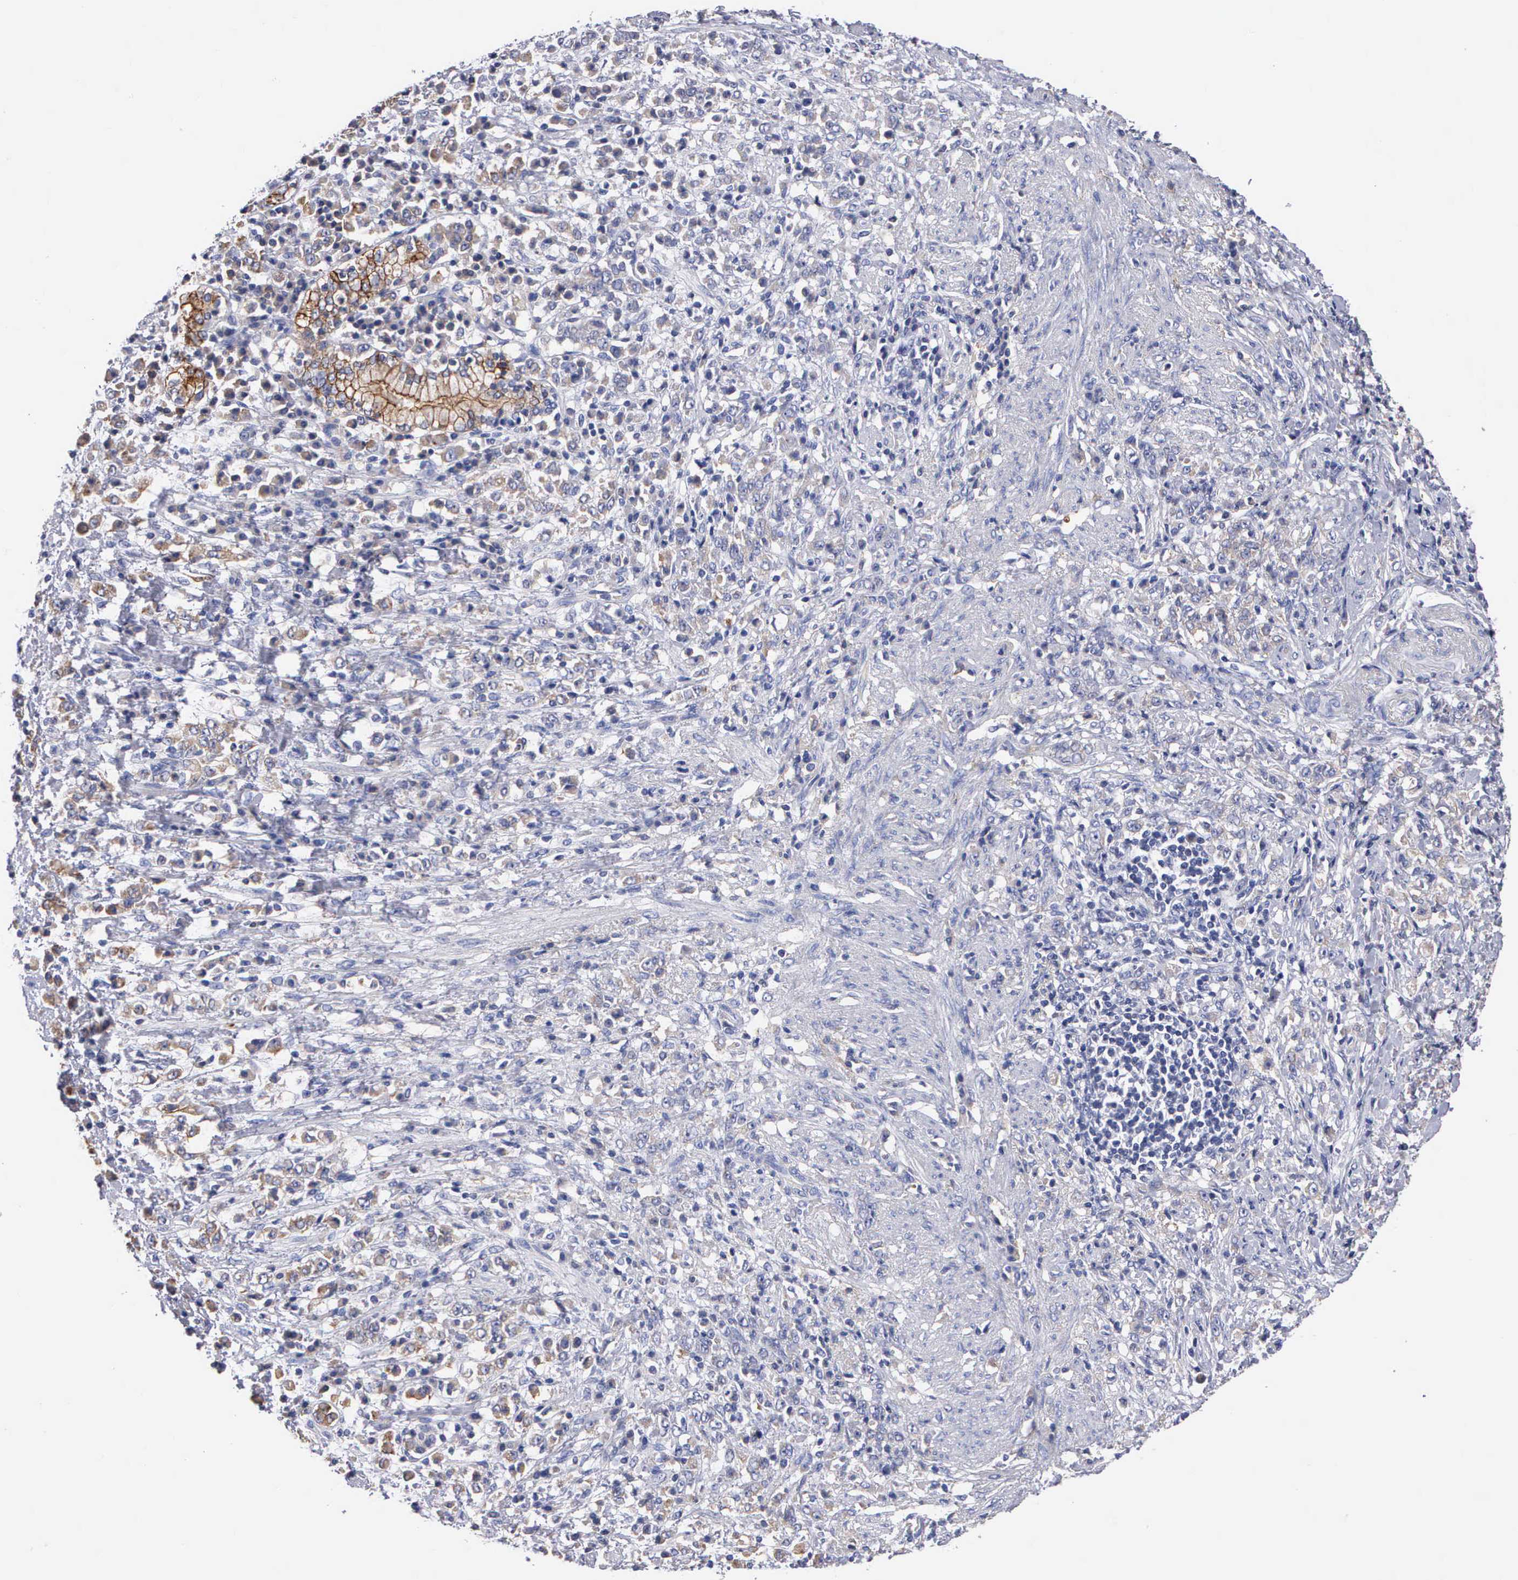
{"staining": {"intensity": "negative", "quantity": "none", "location": "none"}, "tissue": "stomach cancer", "cell_type": "Tumor cells", "image_type": "cancer", "snomed": [{"axis": "morphology", "description": "Adenocarcinoma, NOS"}, {"axis": "topography", "description": "Stomach, lower"}], "caption": "Immunohistochemical staining of stomach cancer (adenocarcinoma) reveals no significant positivity in tumor cells. (Stains: DAB (3,3'-diaminobenzidine) immunohistochemistry (IHC) with hematoxylin counter stain, Microscopy: brightfield microscopy at high magnification).", "gene": "PTGS2", "patient": {"sex": "male", "age": 88}}